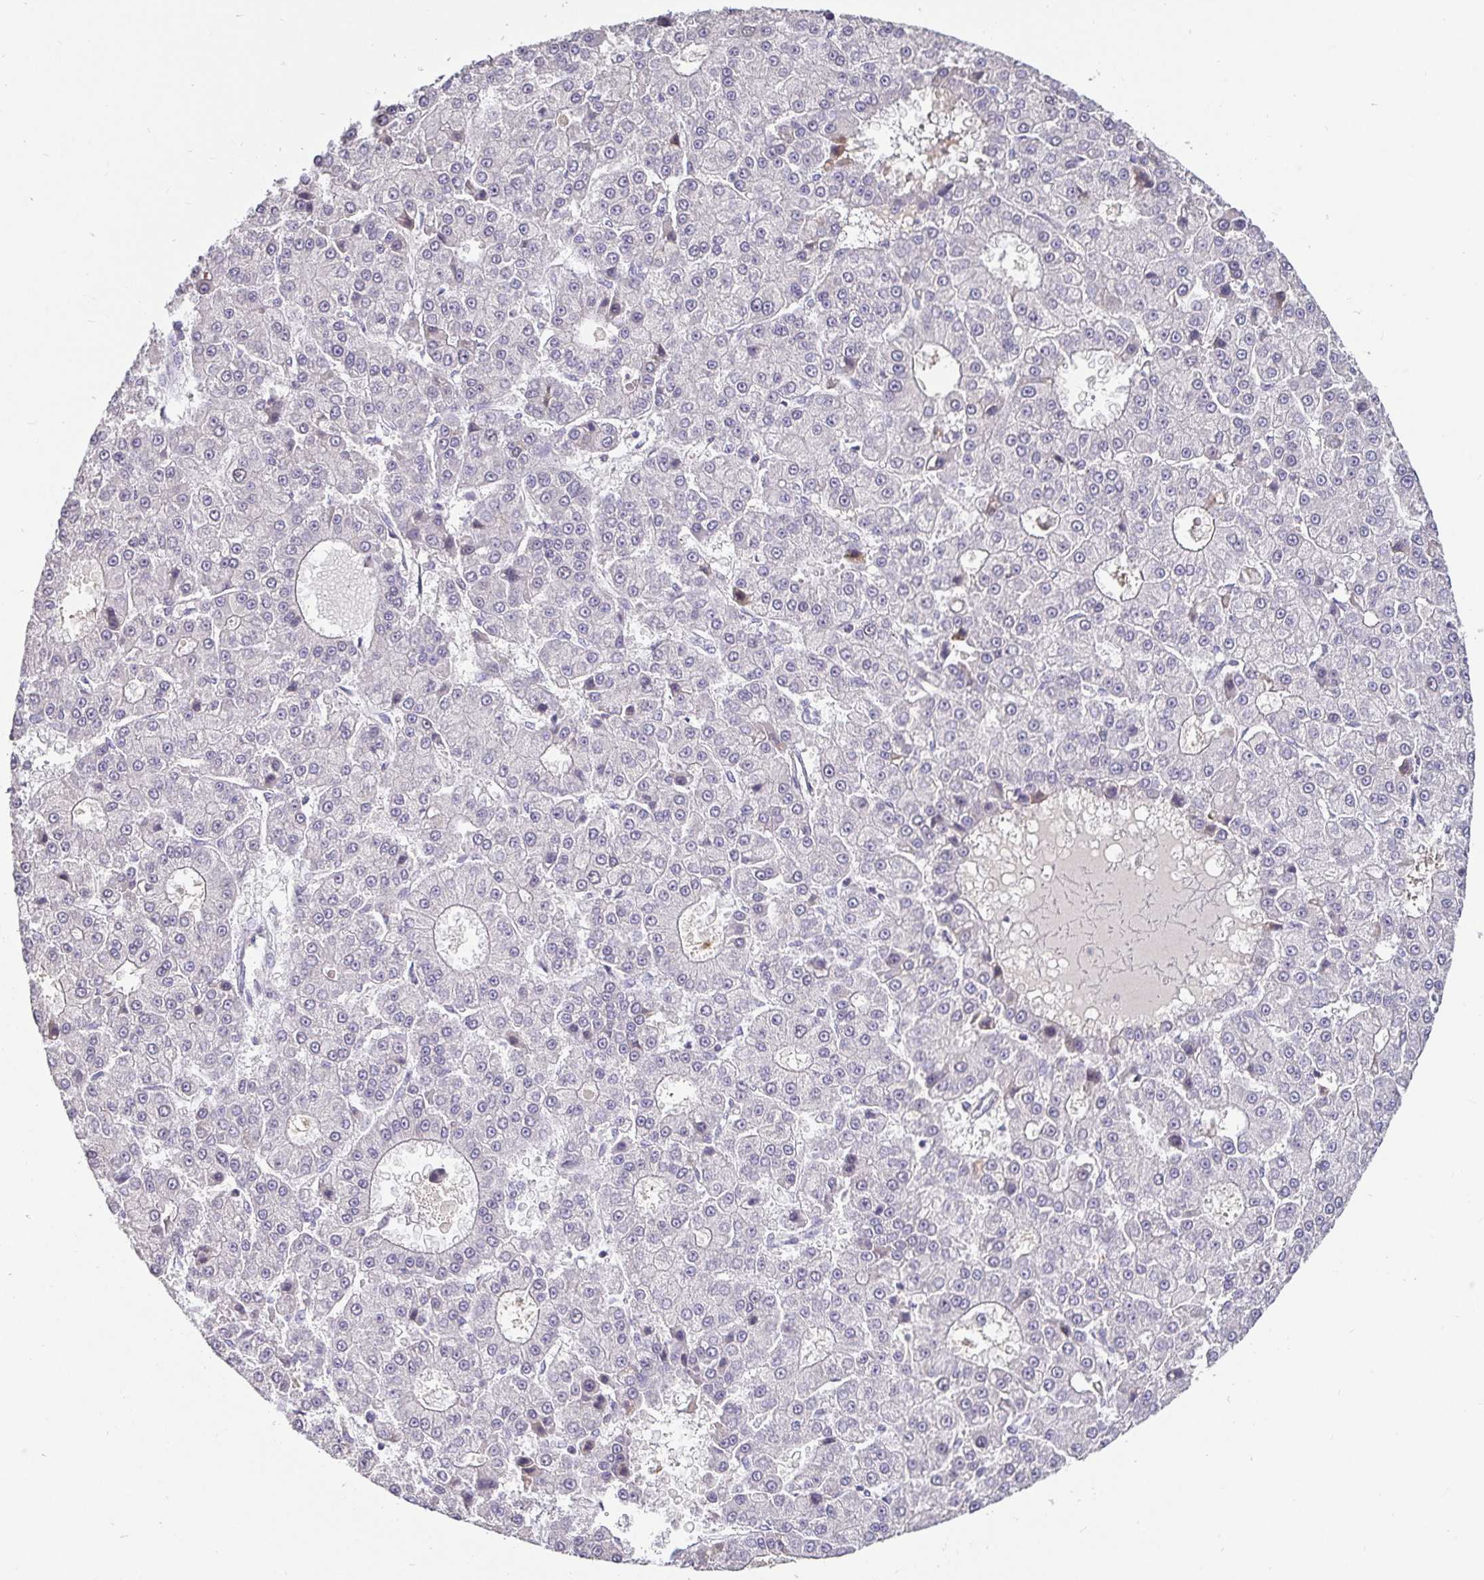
{"staining": {"intensity": "negative", "quantity": "none", "location": "none"}, "tissue": "liver cancer", "cell_type": "Tumor cells", "image_type": "cancer", "snomed": [{"axis": "morphology", "description": "Carcinoma, Hepatocellular, NOS"}, {"axis": "topography", "description": "Liver"}], "caption": "DAB (3,3'-diaminobenzidine) immunohistochemical staining of liver hepatocellular carcinoma shows no significant positivity in tumor cells.", "gene": "ANLN", "patient": {"sex": "male", "age": 70}}